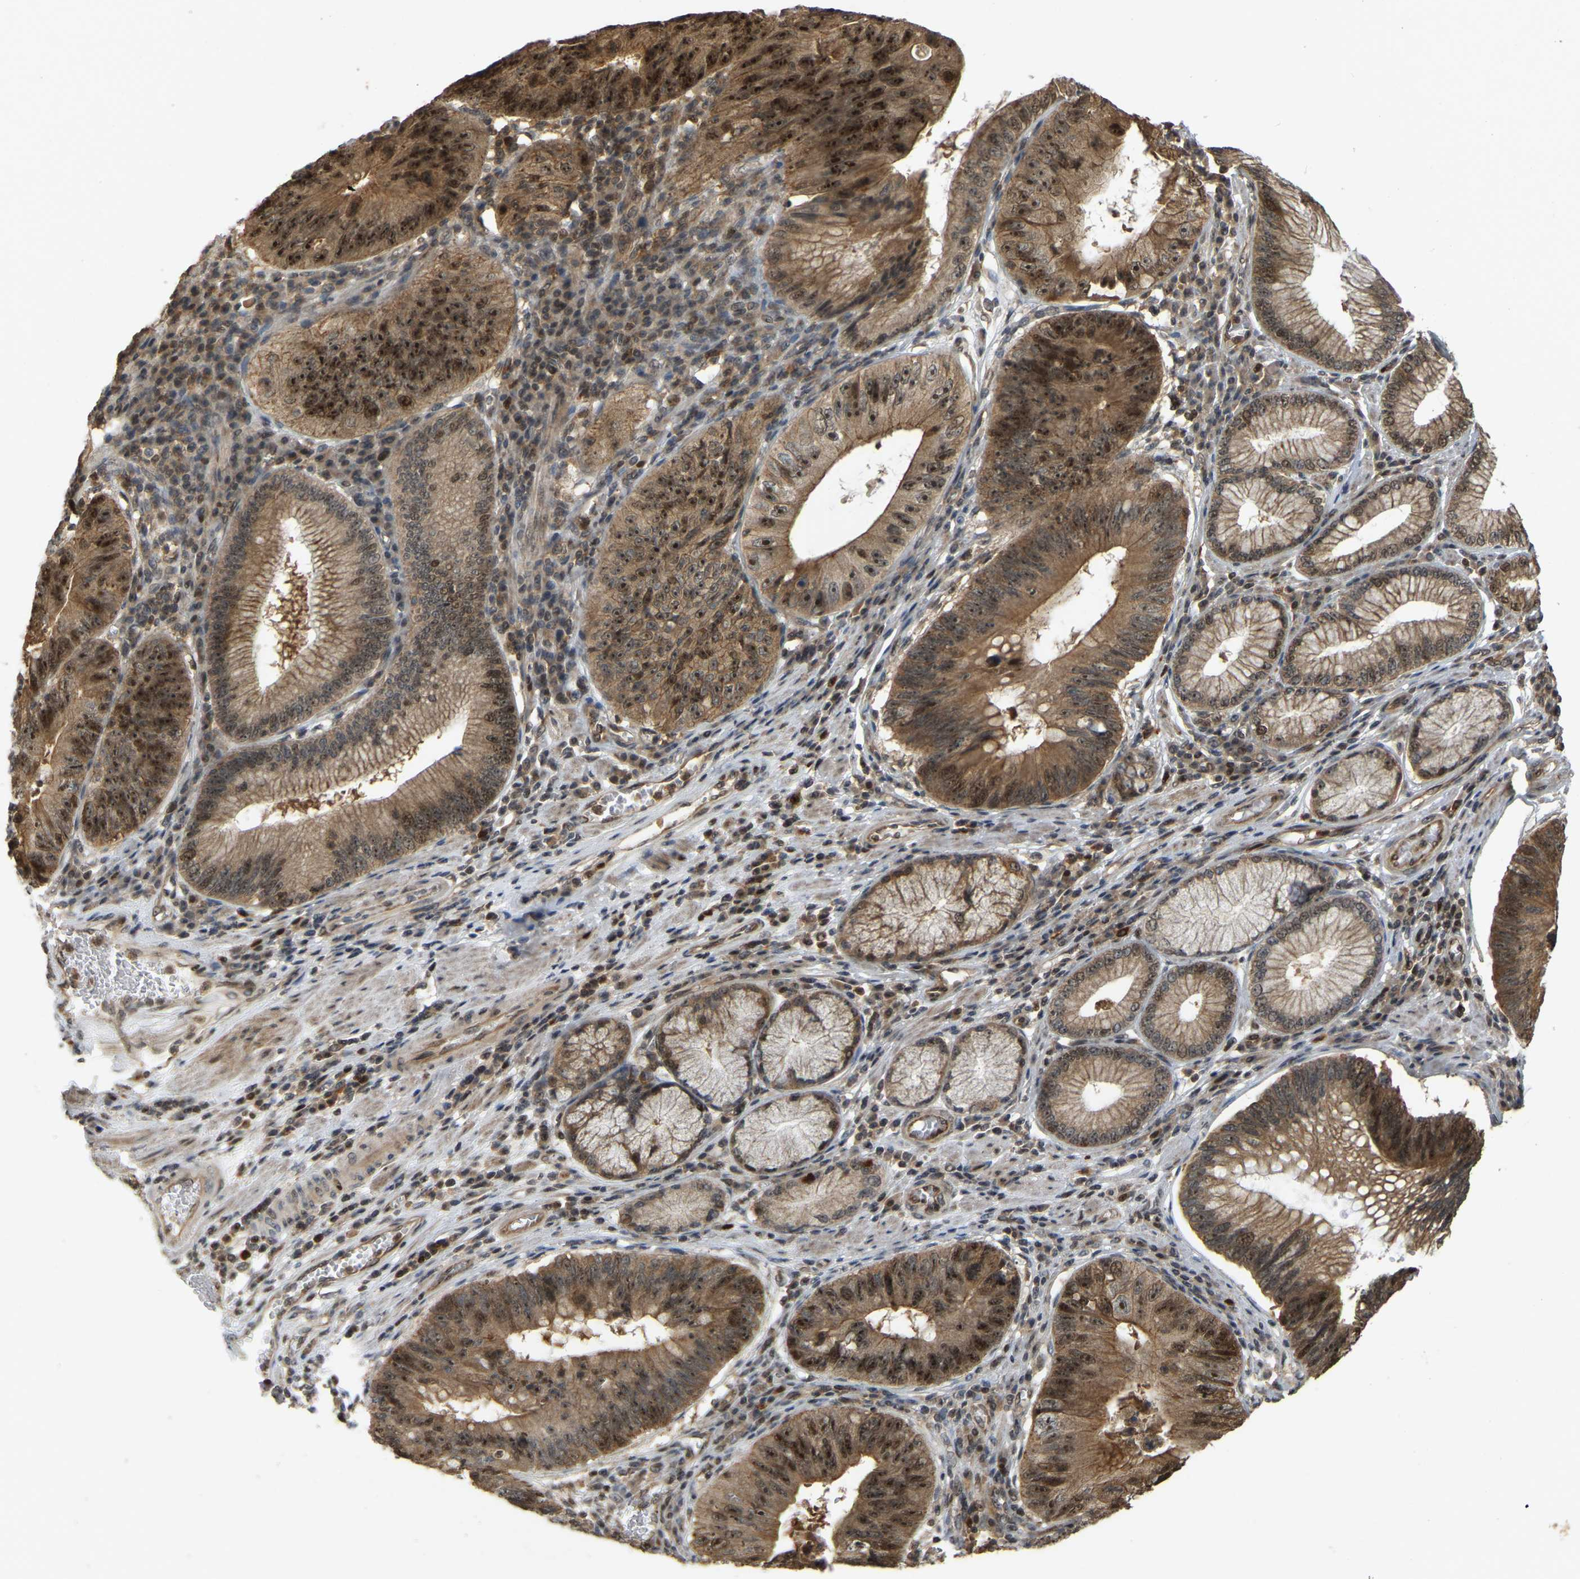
{"staining": {"intensity": "strong", "quantity": ">75%", "location": "cytoplasmic/membranous,nuclear"}, "tissue": "stomach cancer", "cell_type": "Tumor cells", "image_type": "cancer", "snomed": [{"axis": "morphology", "description": "Adenocarcinoma, NOS"}, {"axis": "topography", "description": "Stomach"}], "caption": "Stomach cancer tissue demonstrates strong cytoplasmic/membranous and nuclear expression in approximately >75% of tumor cells (DAB (3,3'-diaminobenzidine) = brown stain, brightfield microscopy at high magnification).", "gene": "BRF2", "patient": {"sex": "male", "age": 59}}